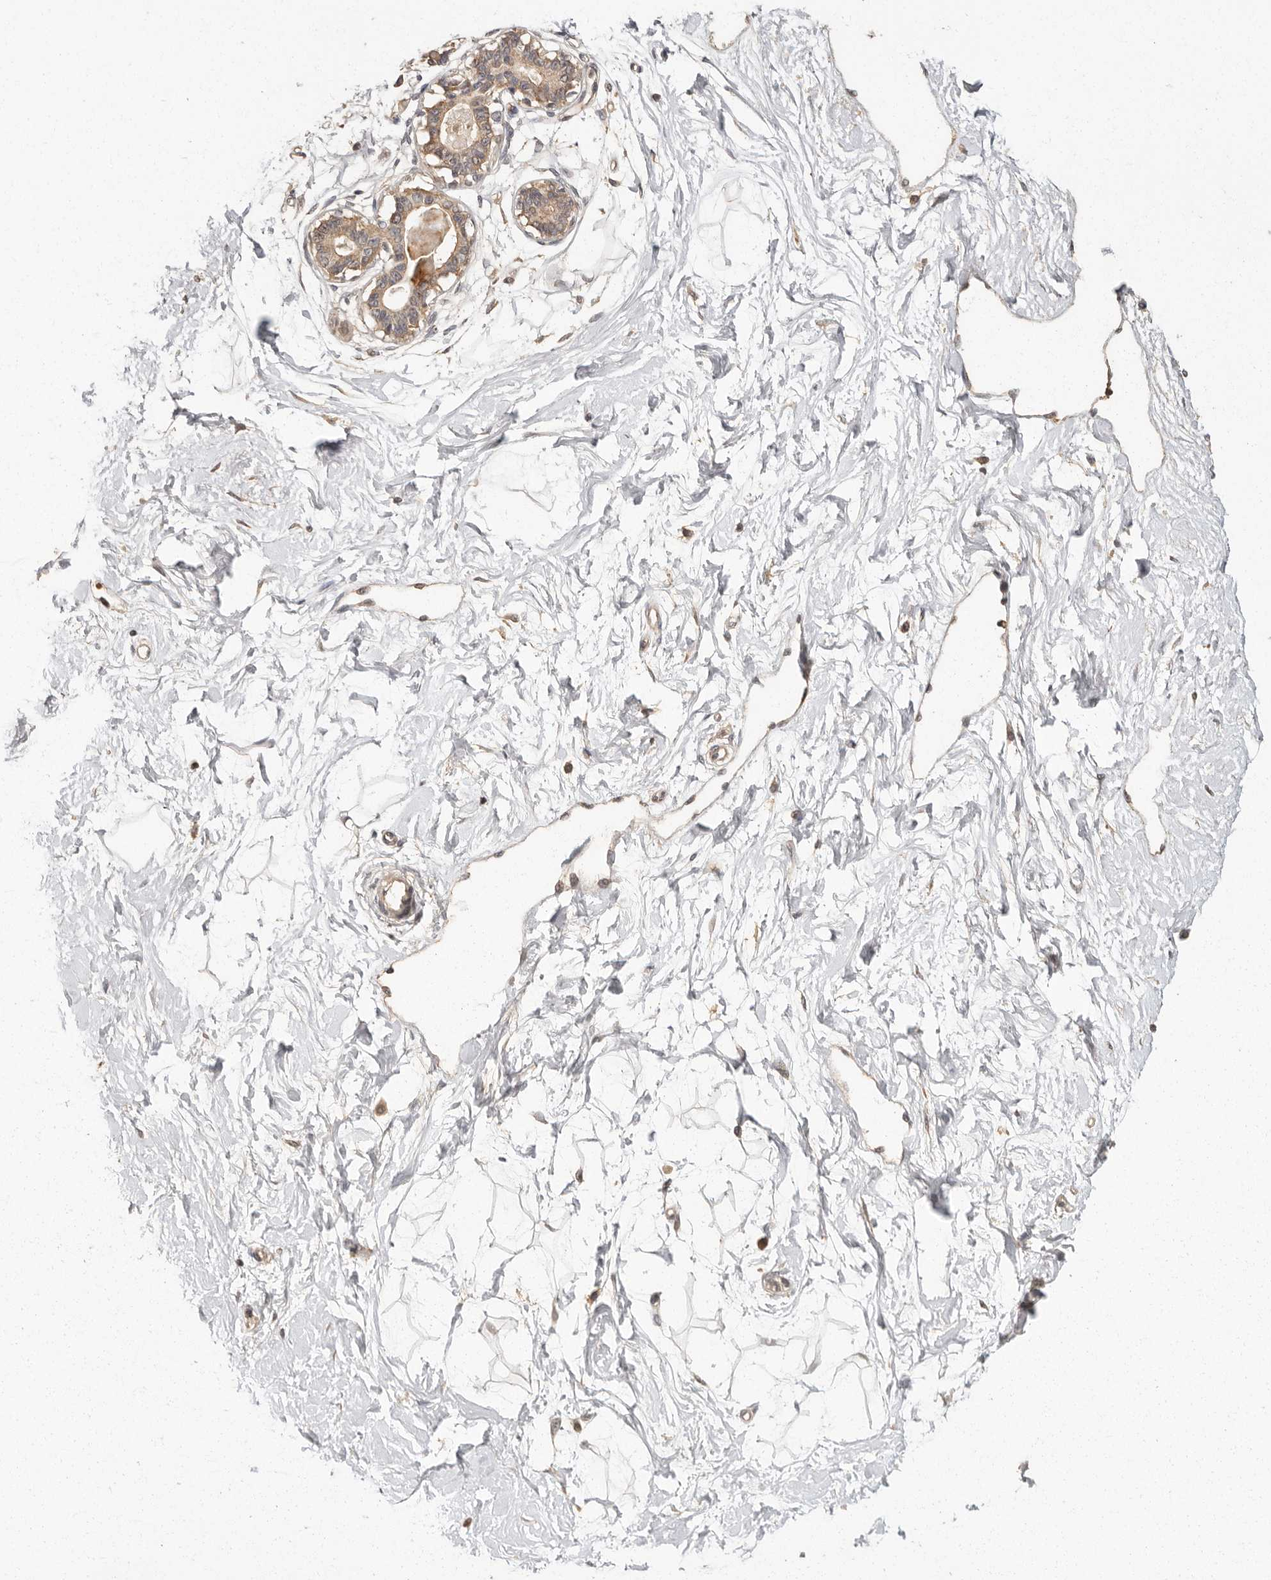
{"staining": {"intensity": "negative", "quantity": "none", "location": "none"}, "tissue": "breast", "cell_type": "Adipocytes", "image_type": "normal", "snomed": [{"axis": "morphology", "description": "Normal tissue, NOS"}, {"axis": "topography", "description": "Breast"}], "caption": "IHC of normal breast shows no positivity in adipocytes.", "gene": "BAIAP2", "patient": {"sex": "female", "age": 45}}